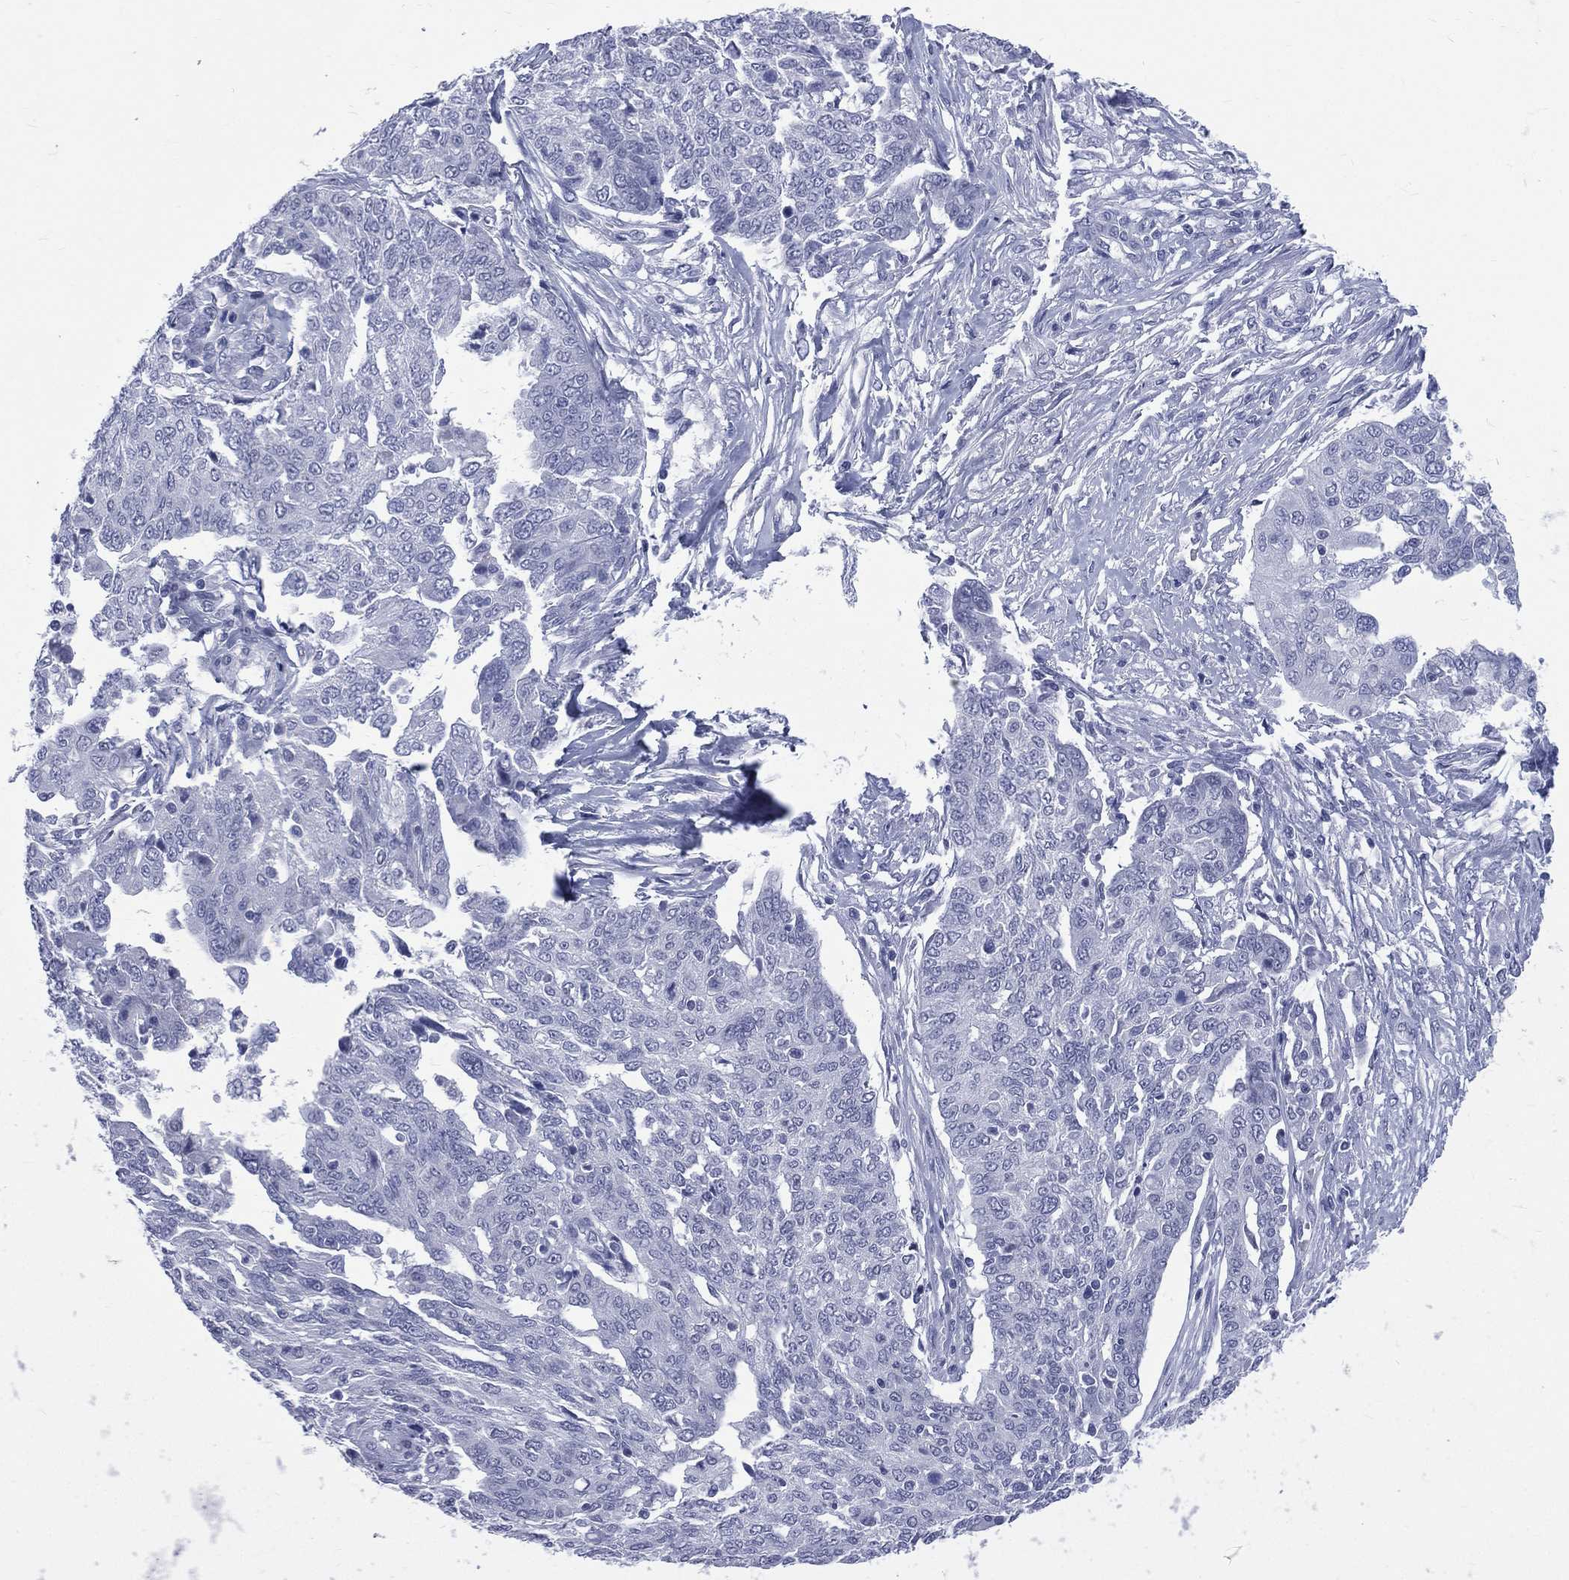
{"staining": {"intensity": "negative", "quantity": "none", "location": "none"}, "tissue": "ovarian cancer", "cell_type": "Tumor cells", "image_type": "cancer", "snomed": [{"axis": "morphology", "description": "Cystadenocarcinoma, serous, NOS"}, {"axis": "topography", "description": "Ovary"}], "caption": "This is an IHC histopathology image of human ovarian serous cystadenocarcinoma. There is no staining in tumor cells.", "gene": "MLLT10", "patient": {"sex": "female", "age": 67}}